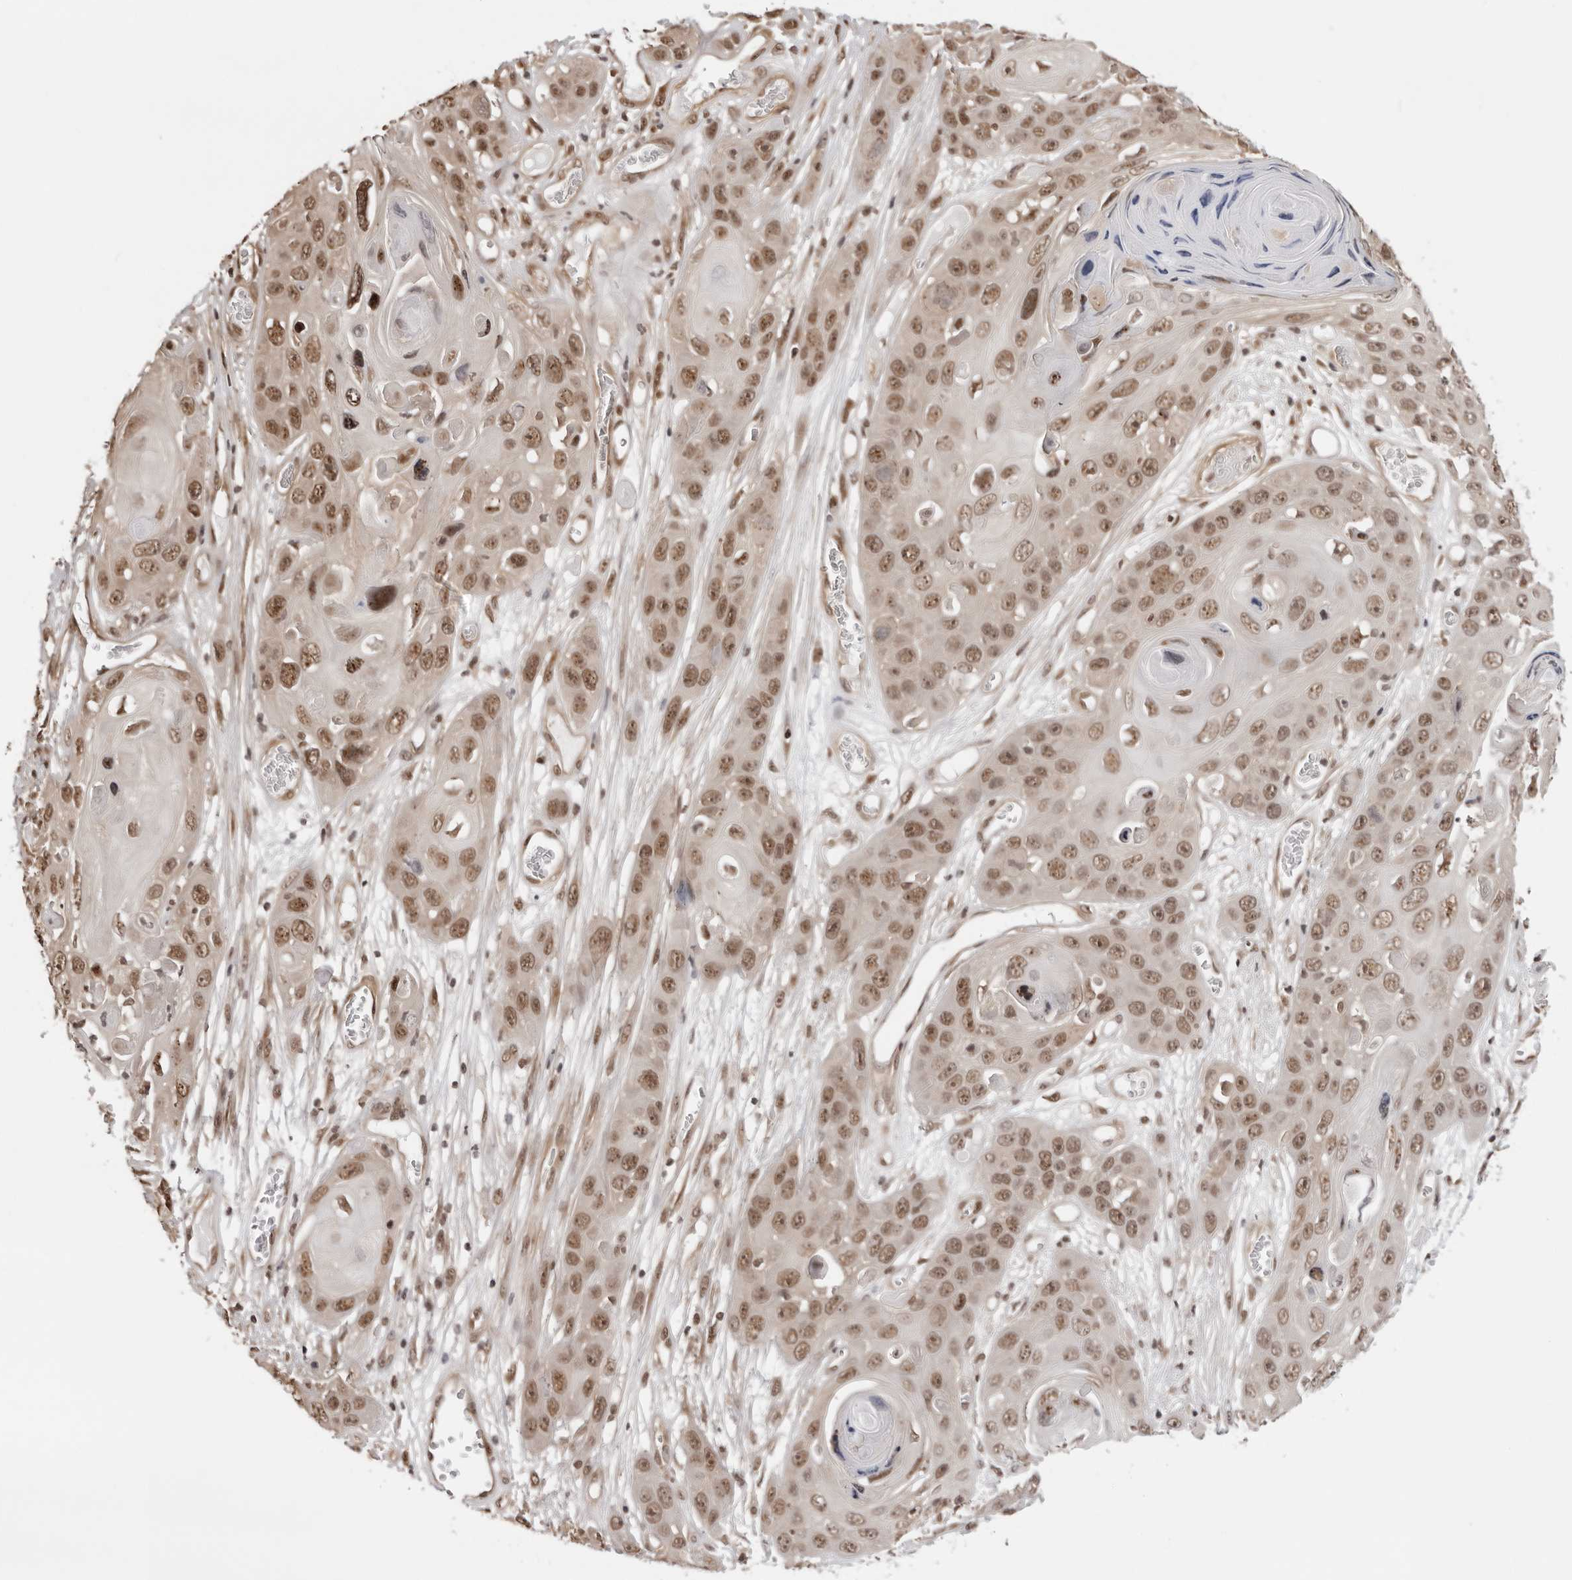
{"staining": {"intensity": "moderate", "quantity": ">75%", "location": "nuclear"}, "tissue": "skin cancer", "cell_type": "Tumor cells", "image_type": "cancer", "snomed": [{"axis": "morphology", "description": "Squamous cell carcinoma, NOS"}, {"axis": "topography", "description": "Skin"}], "caption": "The photomicrograph reveals a brown stain indicating the presence of a protein in the nuclear of tumor cells in skin squamous cell carcinoma. (Brightfield microscopy of DAB IHC at high magnification).", "gene": "SDE2", "patient": {"sex": "male", "age": 55}}